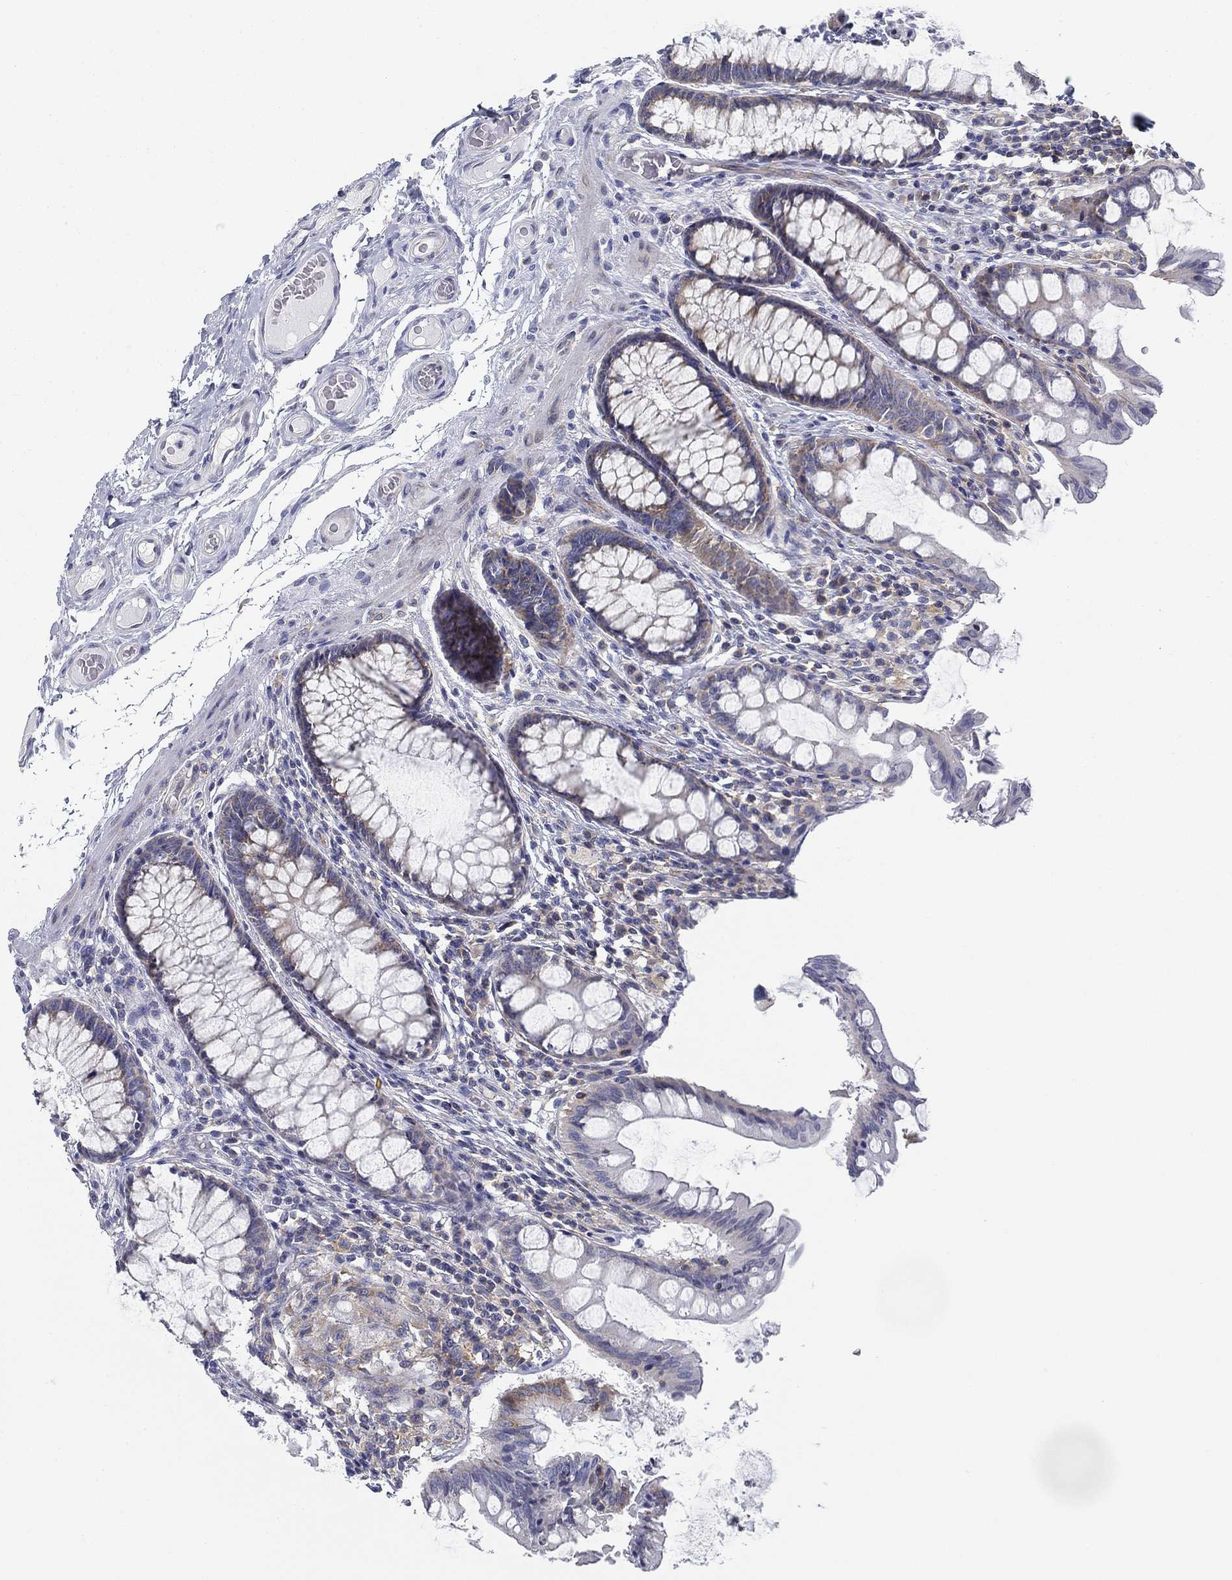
{"staining": {"intensity": "negative", "quantity": "none", "location": "none"}, "tissue": "colon", "cell_type": "Endothelial cells", "image_type": "normal", "snomed": [{"axis": "morphology", "description": "Normal tissue, NOS"}, {"axis": "topography", "description": "Colon"}], "caption": "Immunohistochemistry of unremarkable human colon displays no expression in endothelial cells.", "gene": "FXR1", "patient": {"sex": "female", "age": 65}}